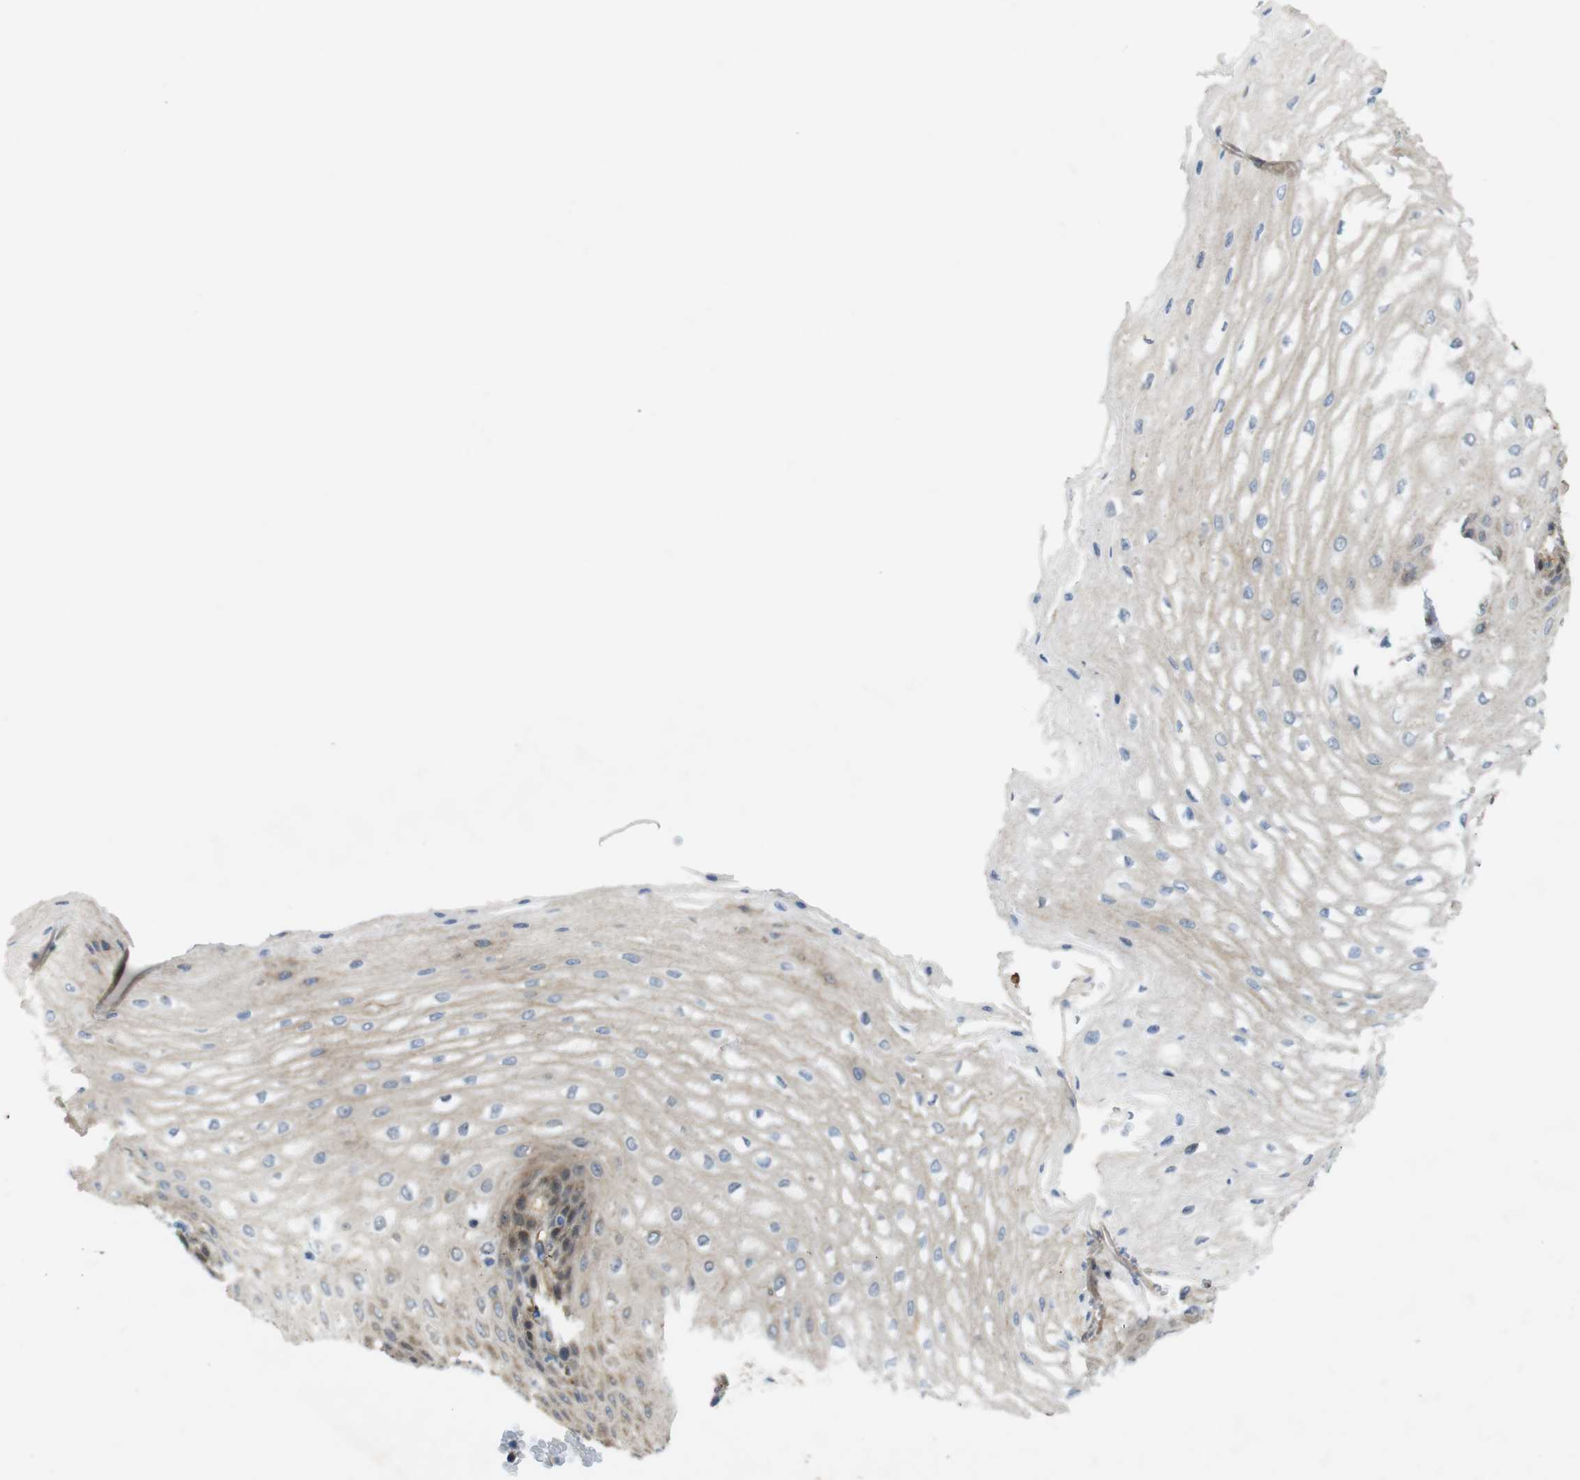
{"staining": {"intensity": "moderate", "quantity": "25%-75%", "location": "cytoplasmic/membranous,nuclear"}, "tissue": "esophagus", "cell_type": "Squamous epithelial cells", "image_type": "normal", "snomed": [{"axis": "morphology", "description": "Normal tissue, NOS"}, {"axis": "topography", "description": "Esophagus"}], "caption": "Immunohistochemistry (IHC) (DAB) staining of benign esophagus shows moderate cytoplasmic/membranous,nuclear protein positivity in approximately 25%-75% of squamous epithelial cells.", "gene": "PTGER4", "patient": {"sex": "male", "age": 54}}